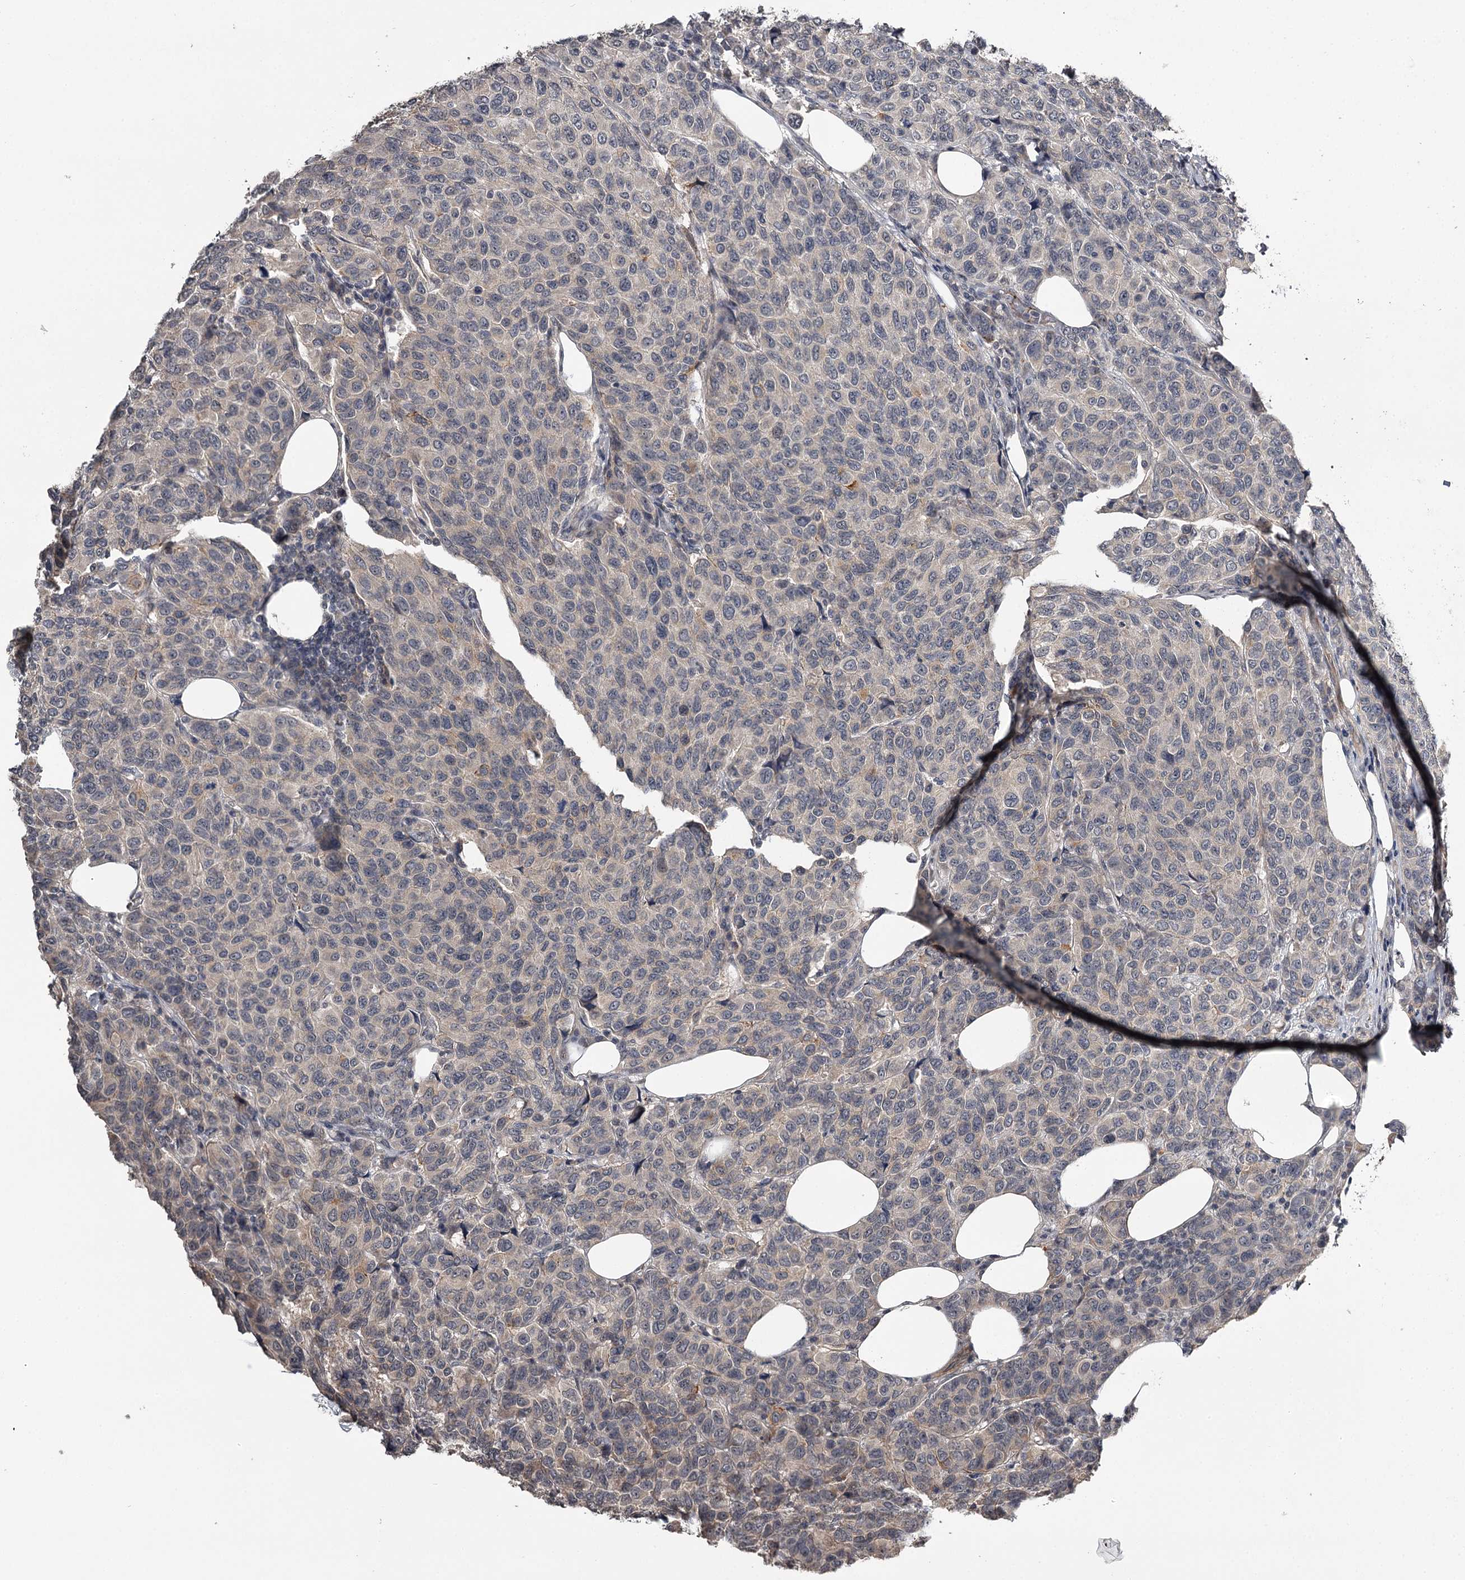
{"staining": {"intensity": "moderate", "quantity": "<25%", "location": "cytoplasmic/membranous"}, "tissue": "breast cancer", "cell_type": "Tumor cells", "image_type": "cancer", "snomed": [{"axis": "morphology", "description": "Duct carcinoma"}, {"axis": "topography", "description": "Breast"}], "caption": "Tumor cells reveal low levels of moderate cytoplasmic/membranous staining in about <25% of cells in human breast intraductal carcinoma.", "gene": "CWF19L2", "patient": {"sex": "female", "age": 55}}